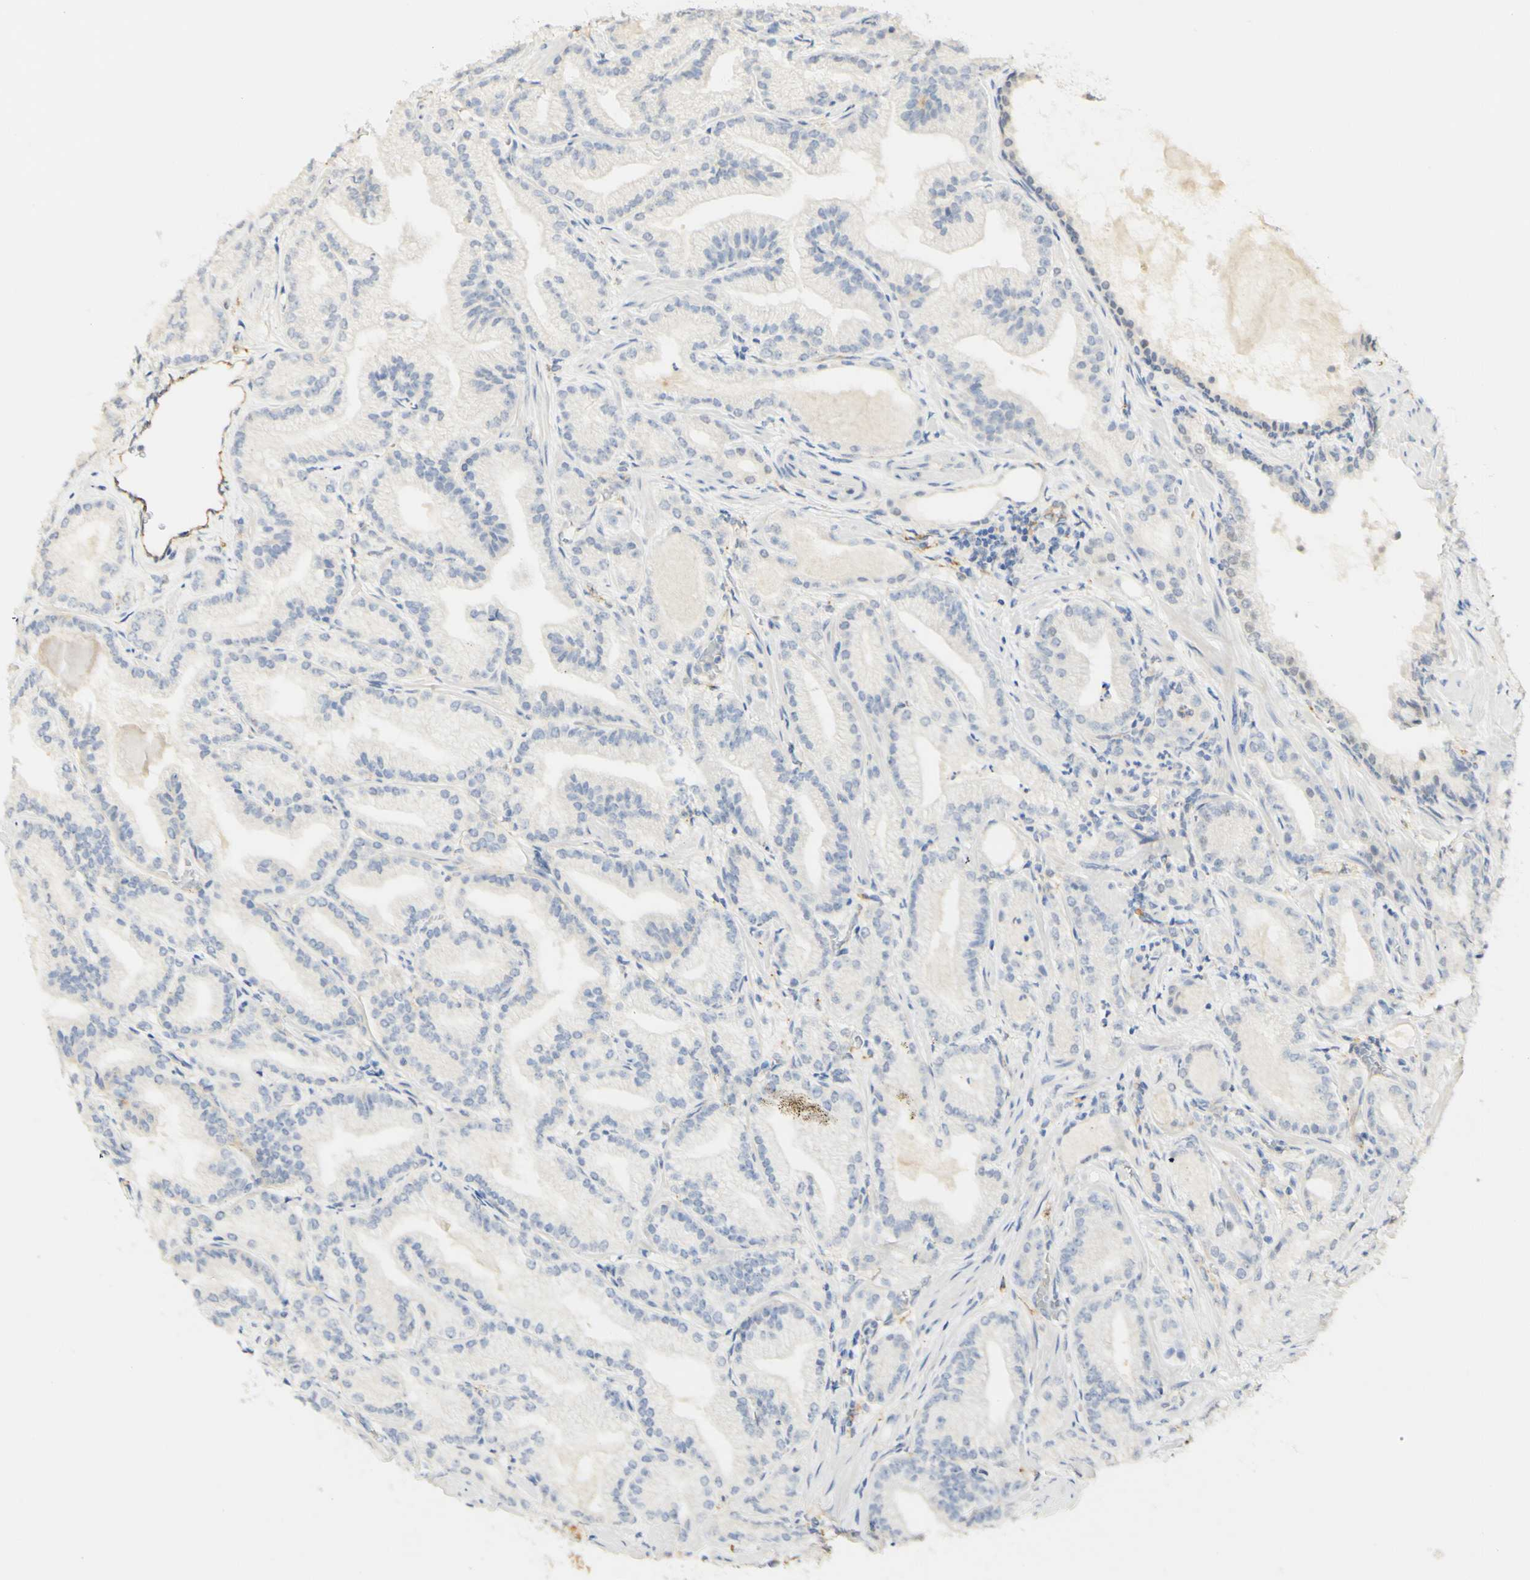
{"staining": {"intensity": "negative", "quantity": "none", "location": "none"}, "tissue": "prostate cancer", "cell_type": "Tumor cells", "image_type": "cancer", "snomed": [{"axis": "morphology", "description": "Adenocarcinoma, Low grade"}, {"axis": "topography", "description": "Prostate"}], "caption": "Immunohistochemistry (IHC) of prostate cancer (adenocarcinoma (low-grade)) reveals no staining in tumor cells.", "gene": "FCGRT", "patient": {"sex": "male", "age": 59}}